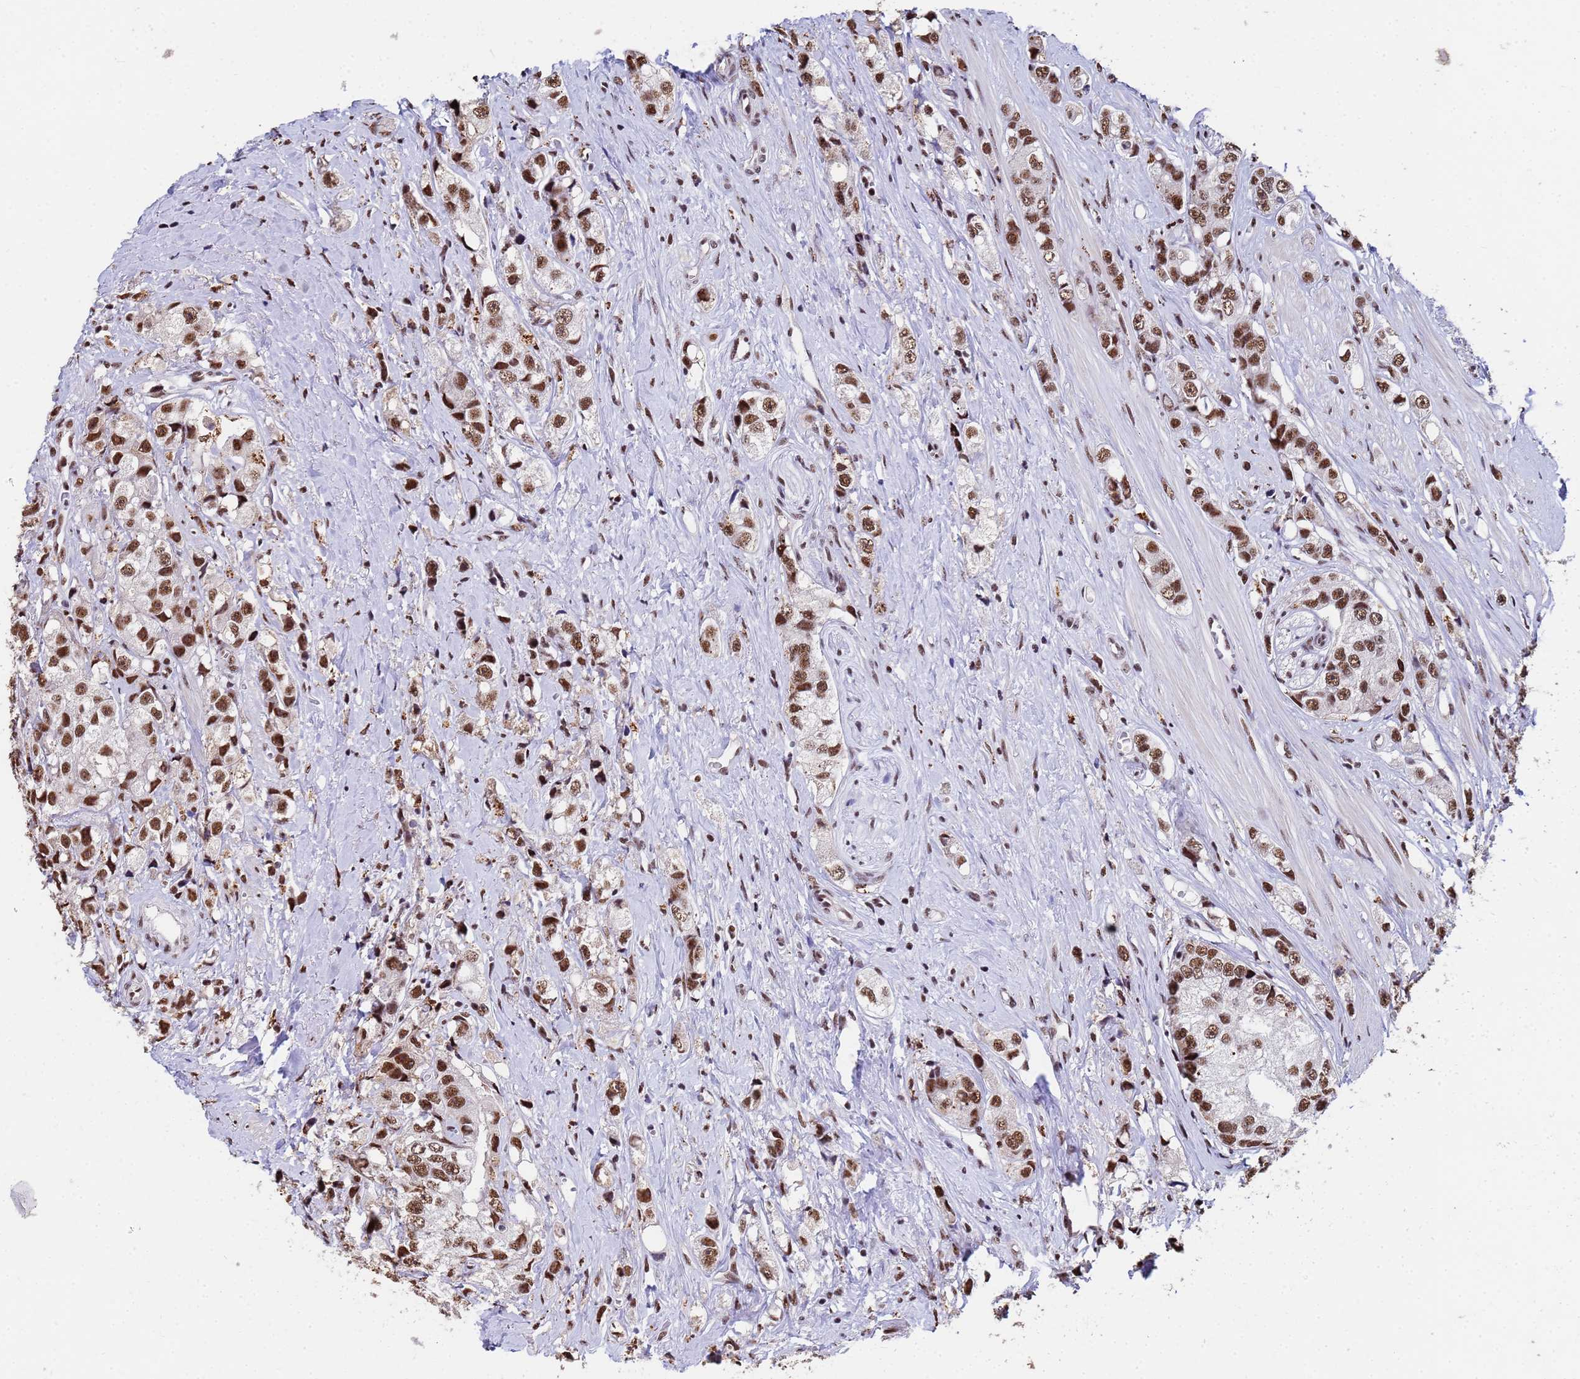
{"staining": {"intensity": "moderate", "quantity": ">75%", "location": "nuclear"}, "tissue": "prostate cancer", "cell_type": "Tumor cells", "image_type": "cancer", "snomed": [{"axis": "morphology", "description": "Adenocarcinoma, High grade"}, {"axis": "topography", "description": "Prostate"}], "caption": "Immunohistochemistry photomicrograph of human adenocarcinoma (high-grade) (prostate) stained for a protein (brown), which displays medium levels of moderate nuclear positivity in about >75% of tumor cells.", "gene": "SF3B2", "patient": {"sex": "male", "age": 74}}